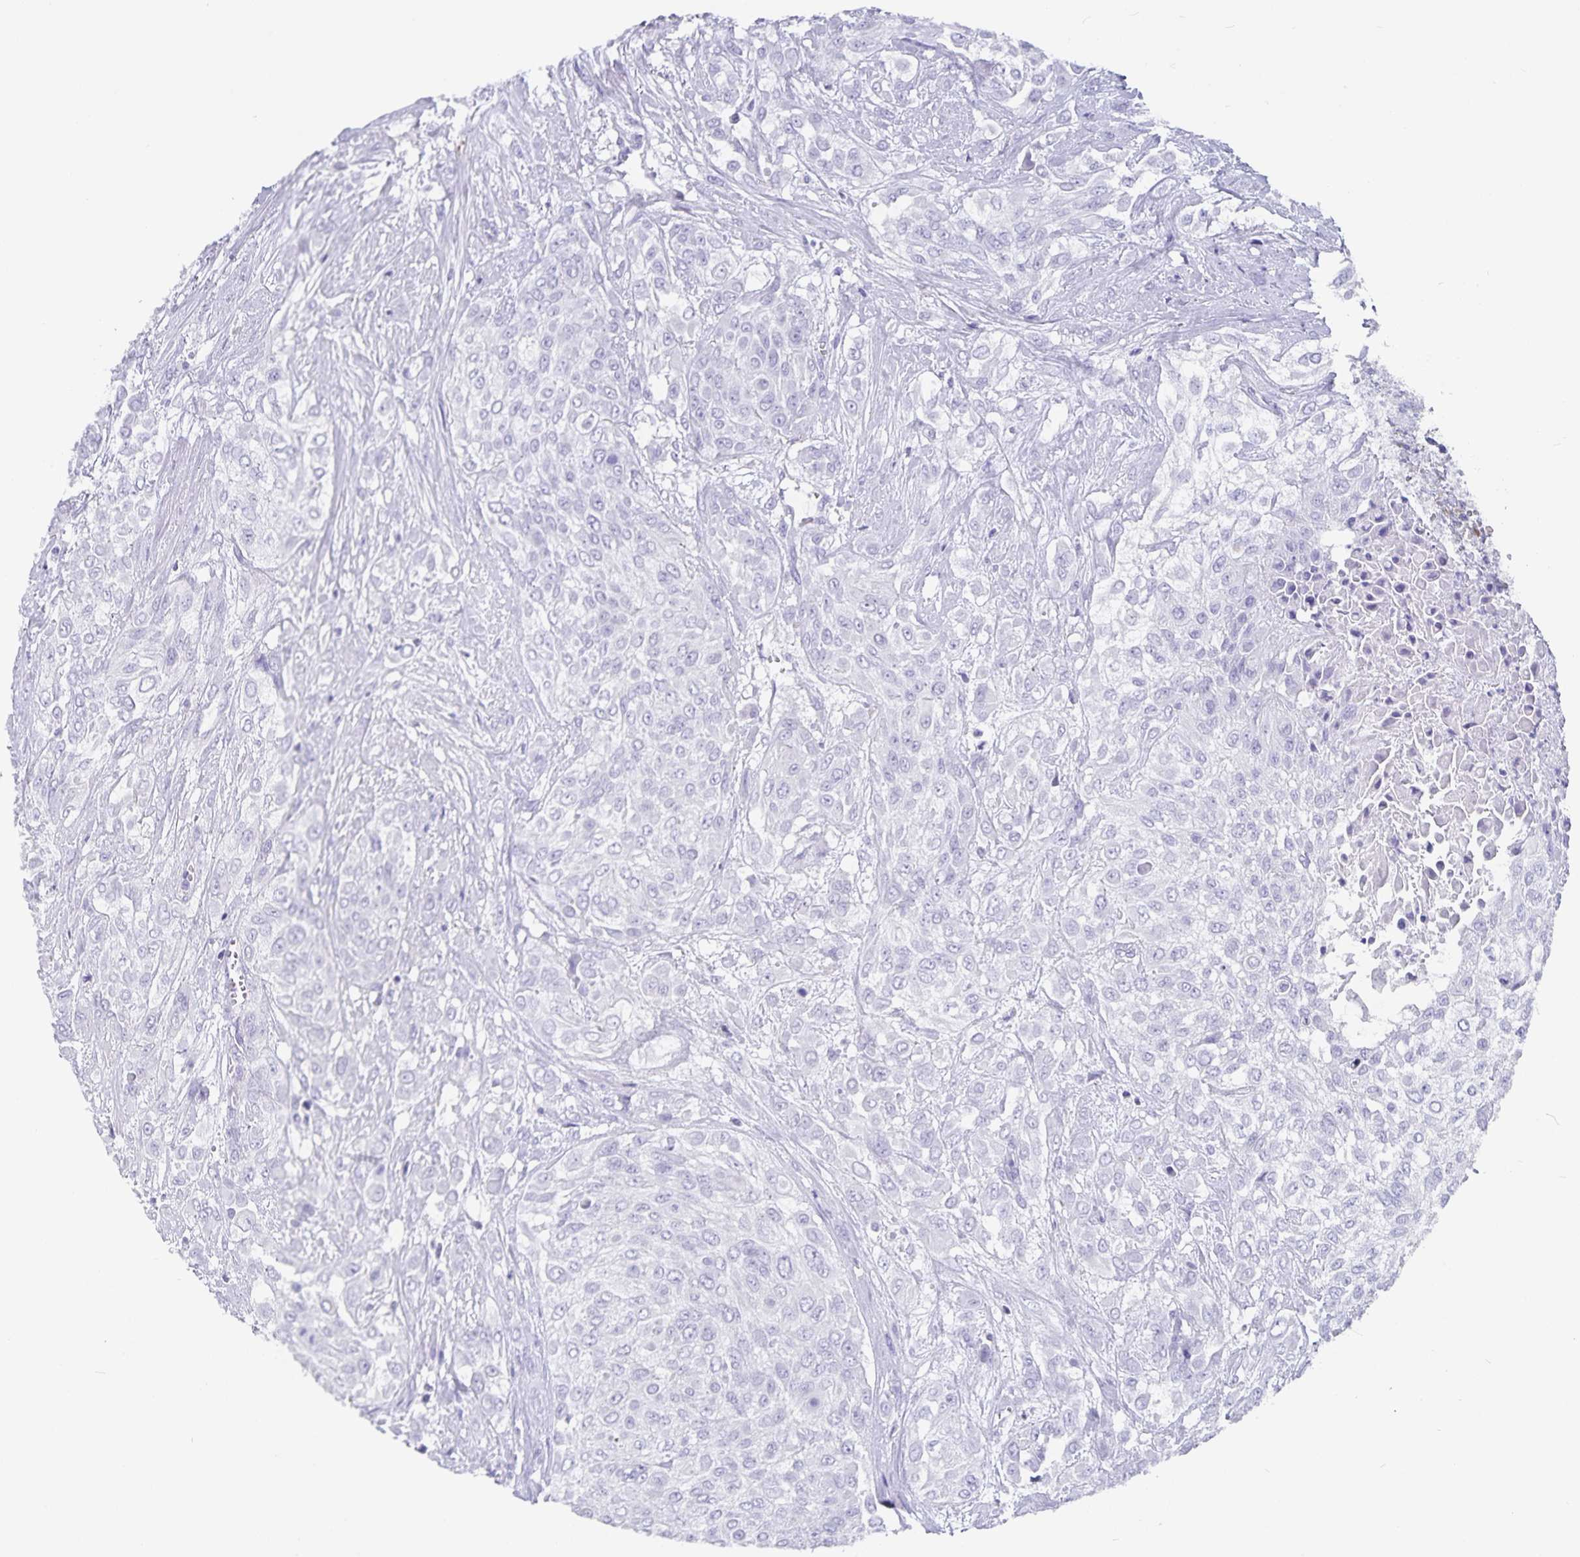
{"staining": {"intensity": "negative", "quantity": "none", "location": "none"}, "tissue": "urothelial cancer", "cell_type": "Tumor cells", "image_type": "cancer", "snomed": [{"axis": "morphology", "description": "Urothelial carcinoma, High grade"}, {"axis": "topography", "description": "Urinary bladder"}], "caption": "Immunohistochemical staining of urothelial cancer displays no significant positivity in tumor cells.", "gene": "PLAC1", "patient": {"sex": "male", "age": 57}}